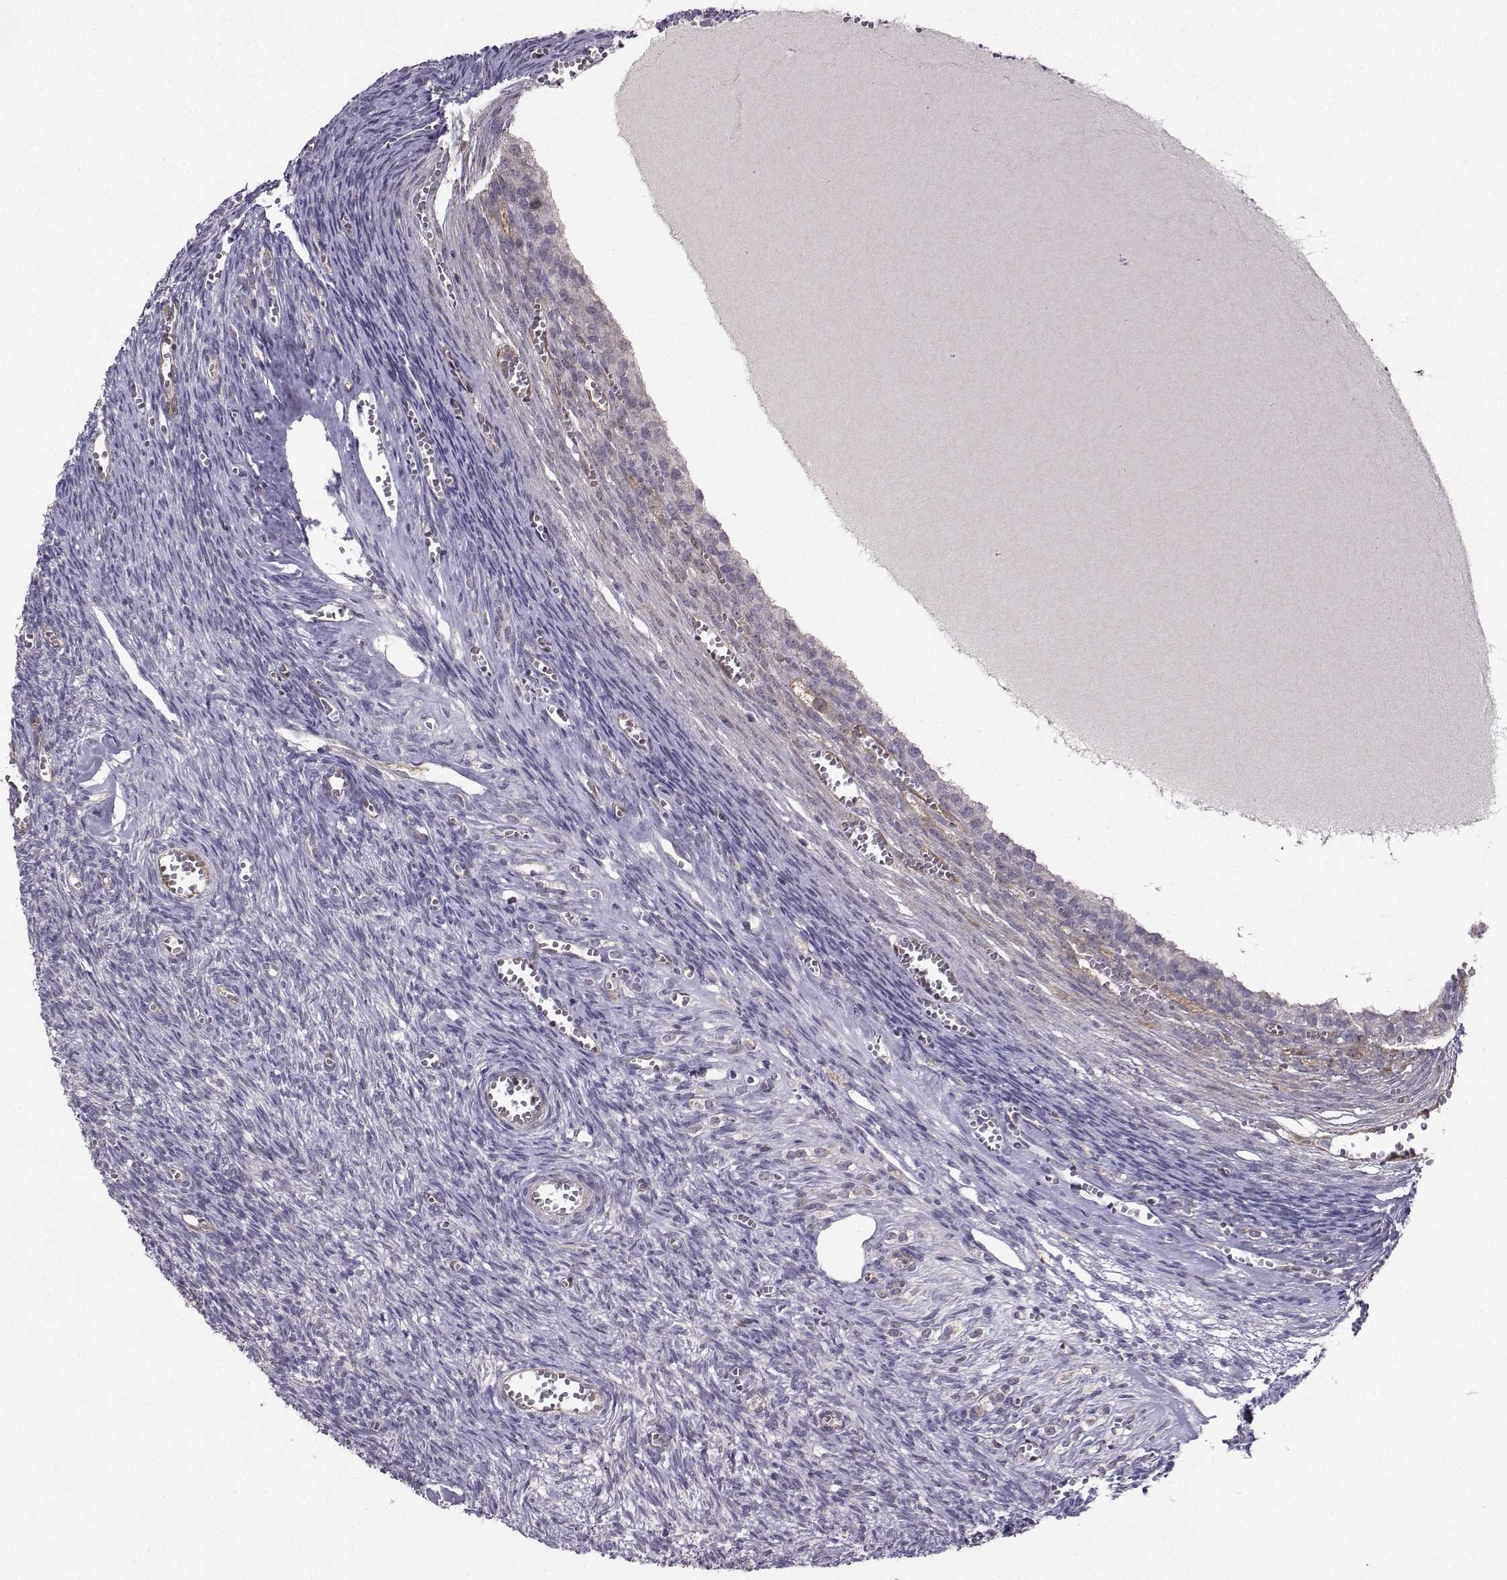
{"staining": {"intensity": "negative", "quantity": "none", "location": "none"}, "tissue": "ovary", "cell_type": "Follicle cells", "image_type": "normal", "snomed": [{"axis": "morphology", "description": "Normal tissue, NOS"}, {"axis": "topography", "description": "Ovary"}], "caption": "Protein analysis of normal ovary demonstrates no significant staining in follicle cells. (Immunohistochemistry (ihc), brightfield microscopy, high magnification).", "gene": "NQO1", "patient": {"sex": "female", "age": 43}}